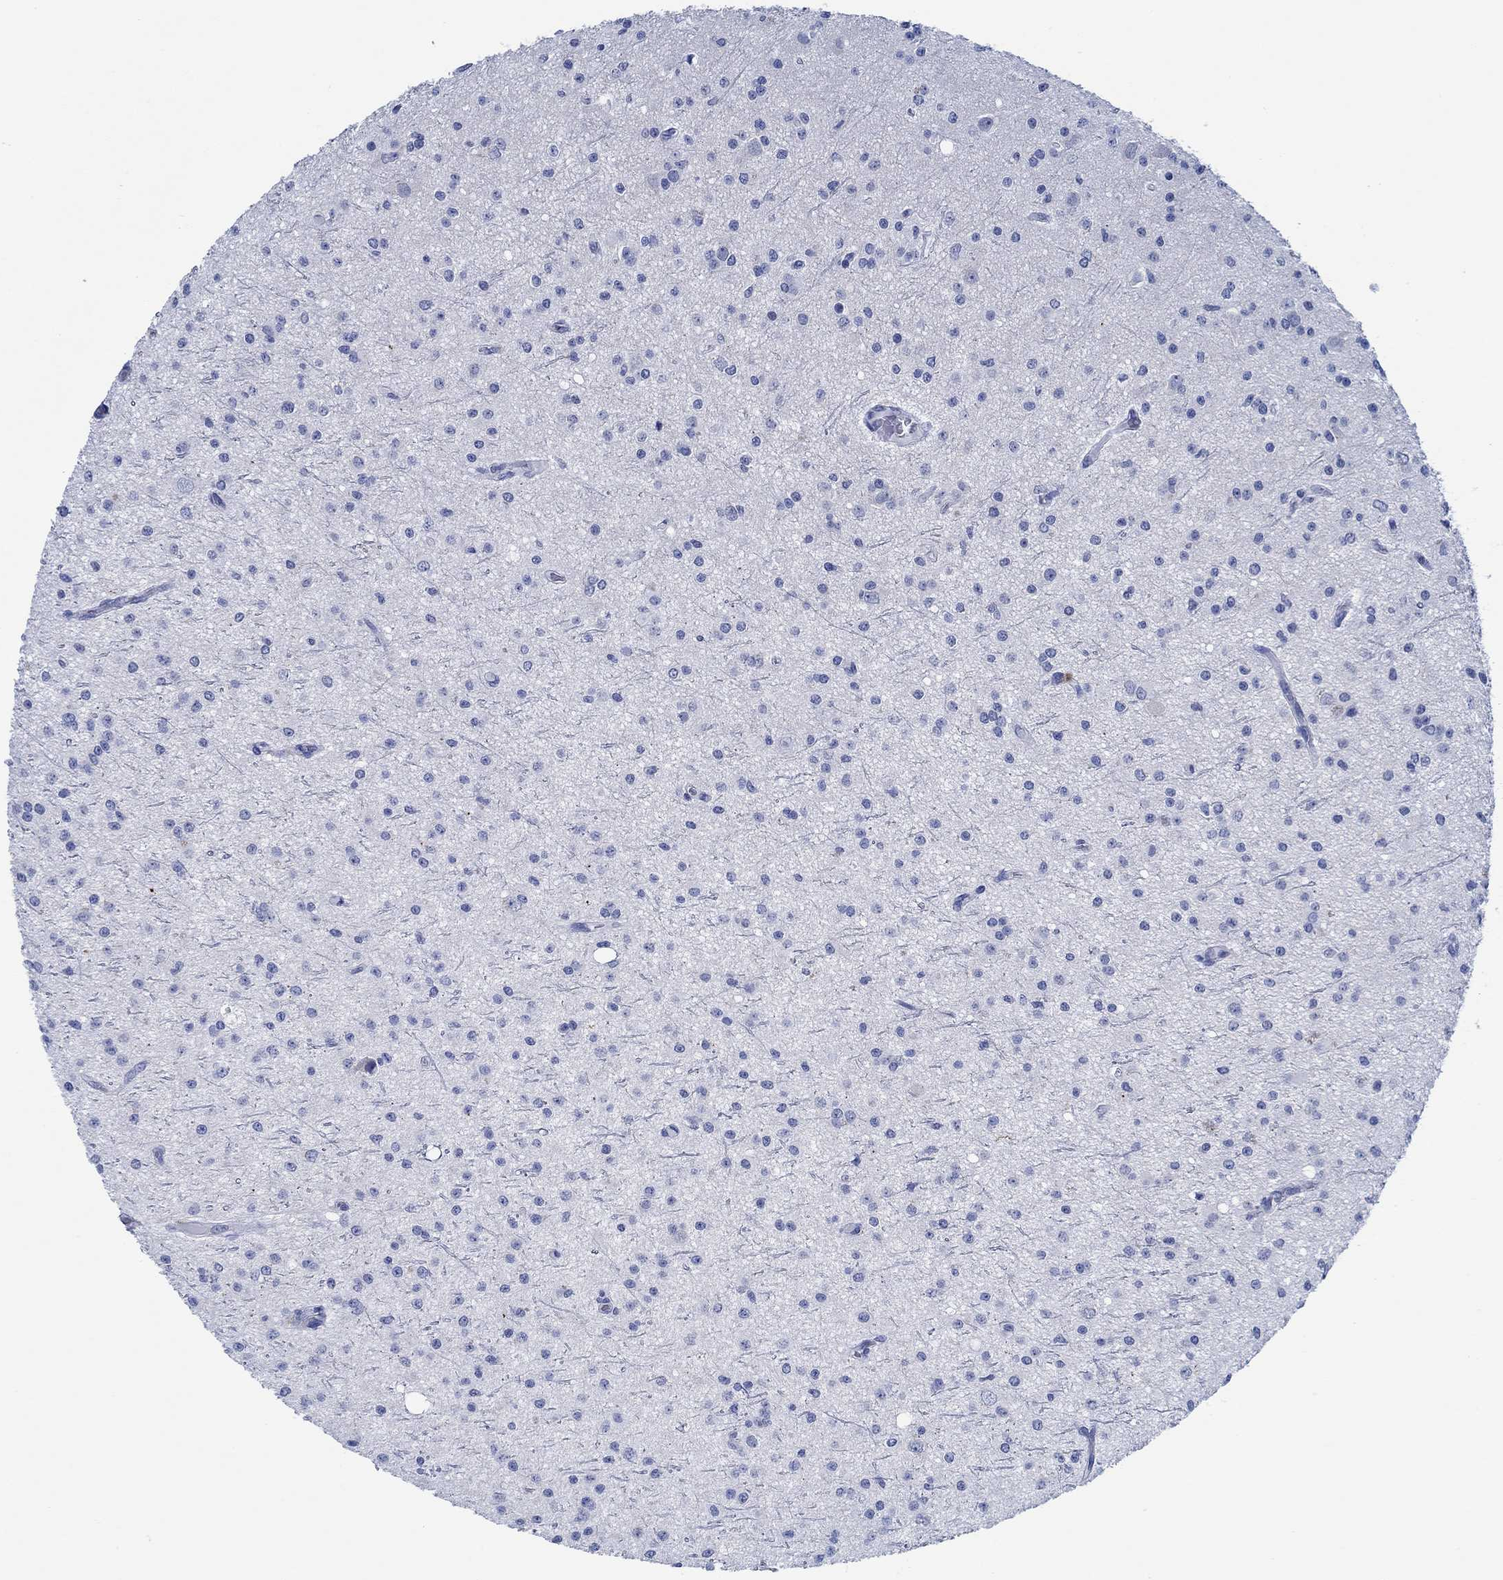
{"staining": {"intensity": "negative", "quantity": "none", "location": "none"}, "tissue": "glioma", "cell_type": "Tumor cells", "image_type": "cancer", "snomed": [{"axis": "morphology", "description": "Glioma, malignant, Low grade"}, {"axis": "topography", "description": "Brain"}], "caption": "Histopathology image shows no significant protein expression in tumor cells of malignant glioma (low-grade).", "gene": "ZNF671", "patient": {"sex": "male", "age": 27}}